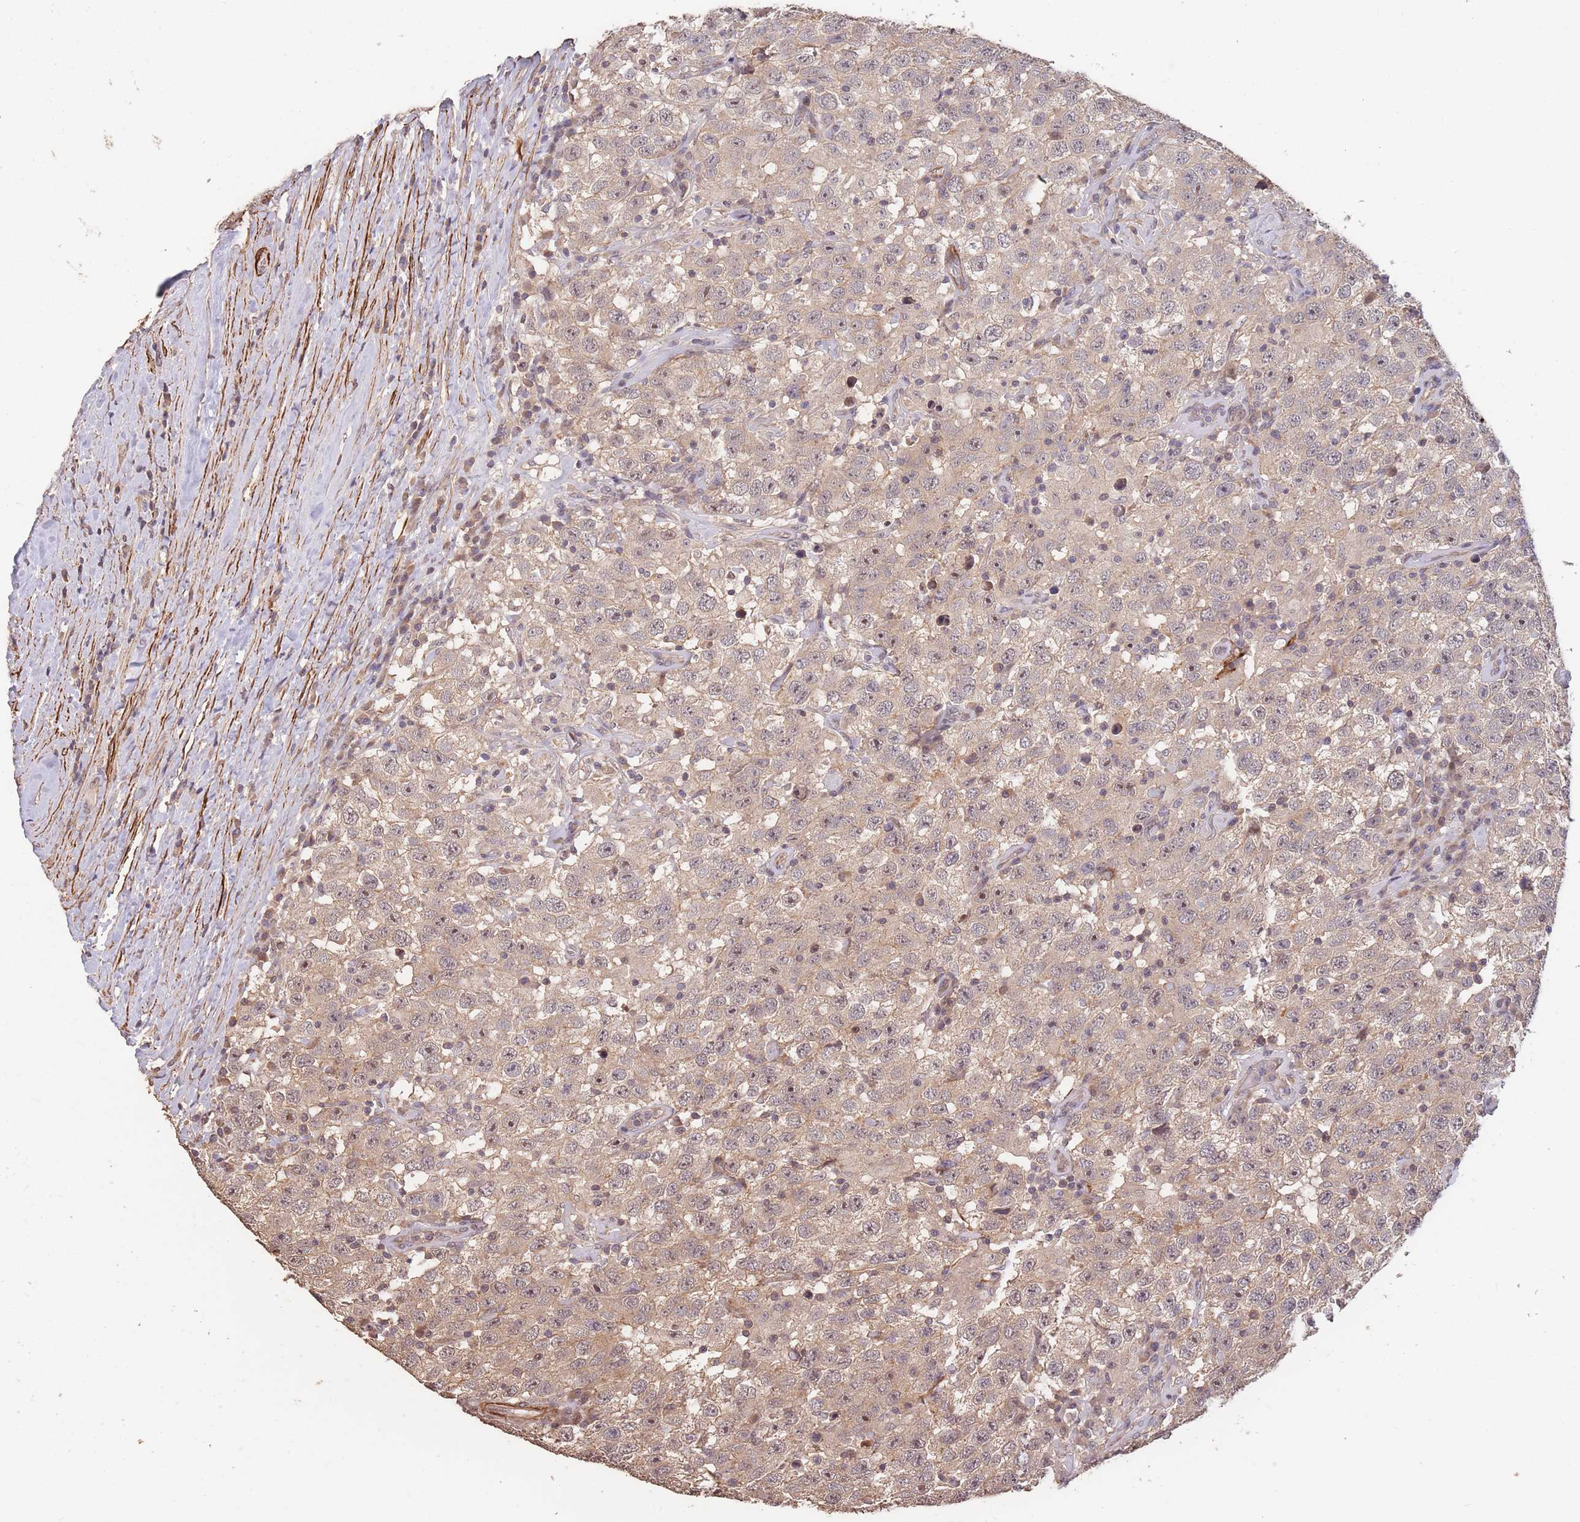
{"staining": {"intensity": "weak", "quantity": ">75%", "location": "cytoplasmic/membranous"}, "tissue": "testis cancer", "cell_type": "Tumor cells", "image_type": "cancer", "snomed": [{"axis": "morphology", "description": "Seminoma, NOS"}, {"axis": "topography", "description": "Testis"}], "caption": "Human testis cancer (seminoma) stained with a brown dye exhibits weak cytoplasmic/membranous positive expression in approximately >75% of tumor cells.", "gene": "NLRC4", "patient": {"sex": "male", "age": 41}}